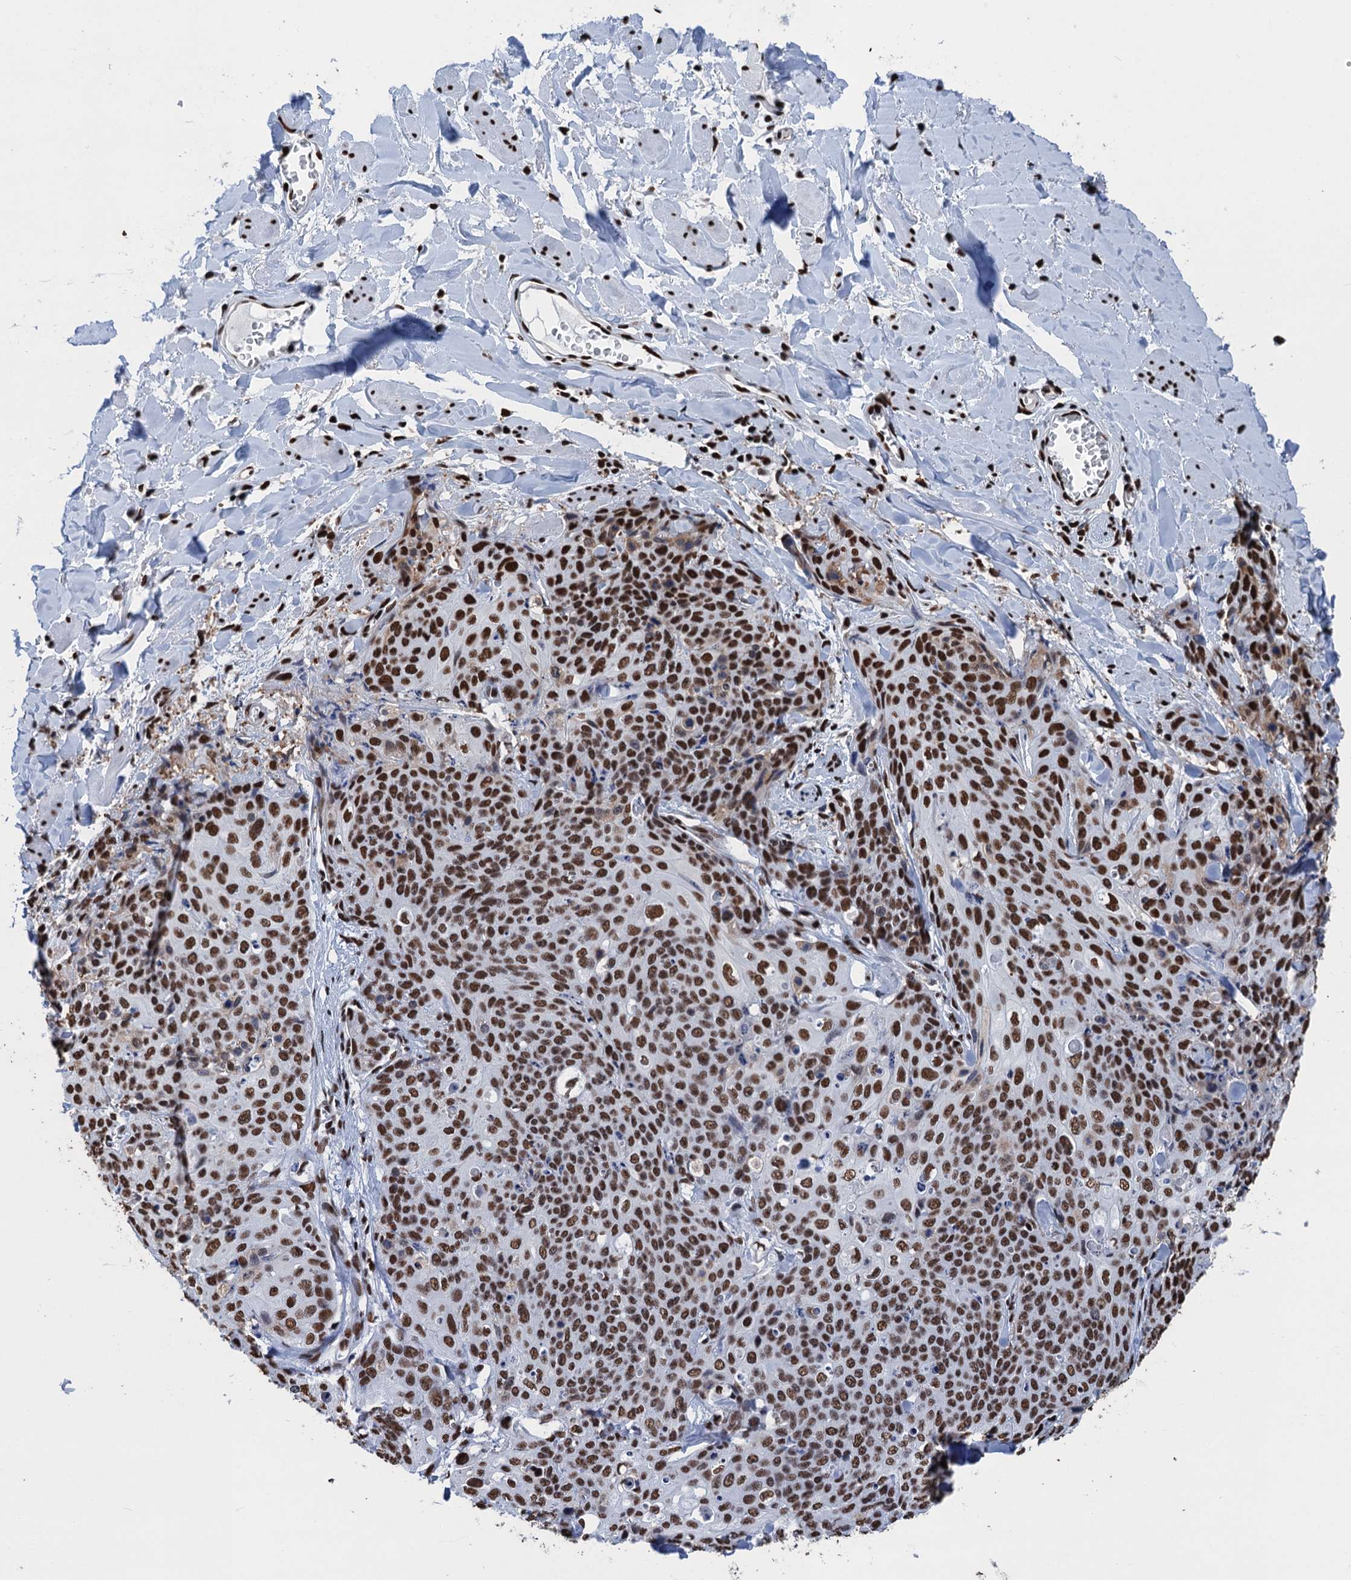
{"staining": {"intensity": "strong", "quantity": ">75%", "location": "nuclear"}, "tissue": "skin cancer", "cell_type": "Tumor cells", "image_type": "cancer", "snomed": [{"axis": "morphology", "description": "Squamous cell carcinoma, NOS"}, {"axis": "topography", "description": "Skin"}, {"axis": "topography", "description": "Vulva"}], "caption": "IHC photomicrograph of neoplastic tissue: skin cancer stained using immunohistochemistry displays high levels of strong protein expression localized specifically in the nuclear of tumor cells, appearing as a nuclear brown color.", "gene": "UBA2", "patient": {"sex": "female", "age": 85}}